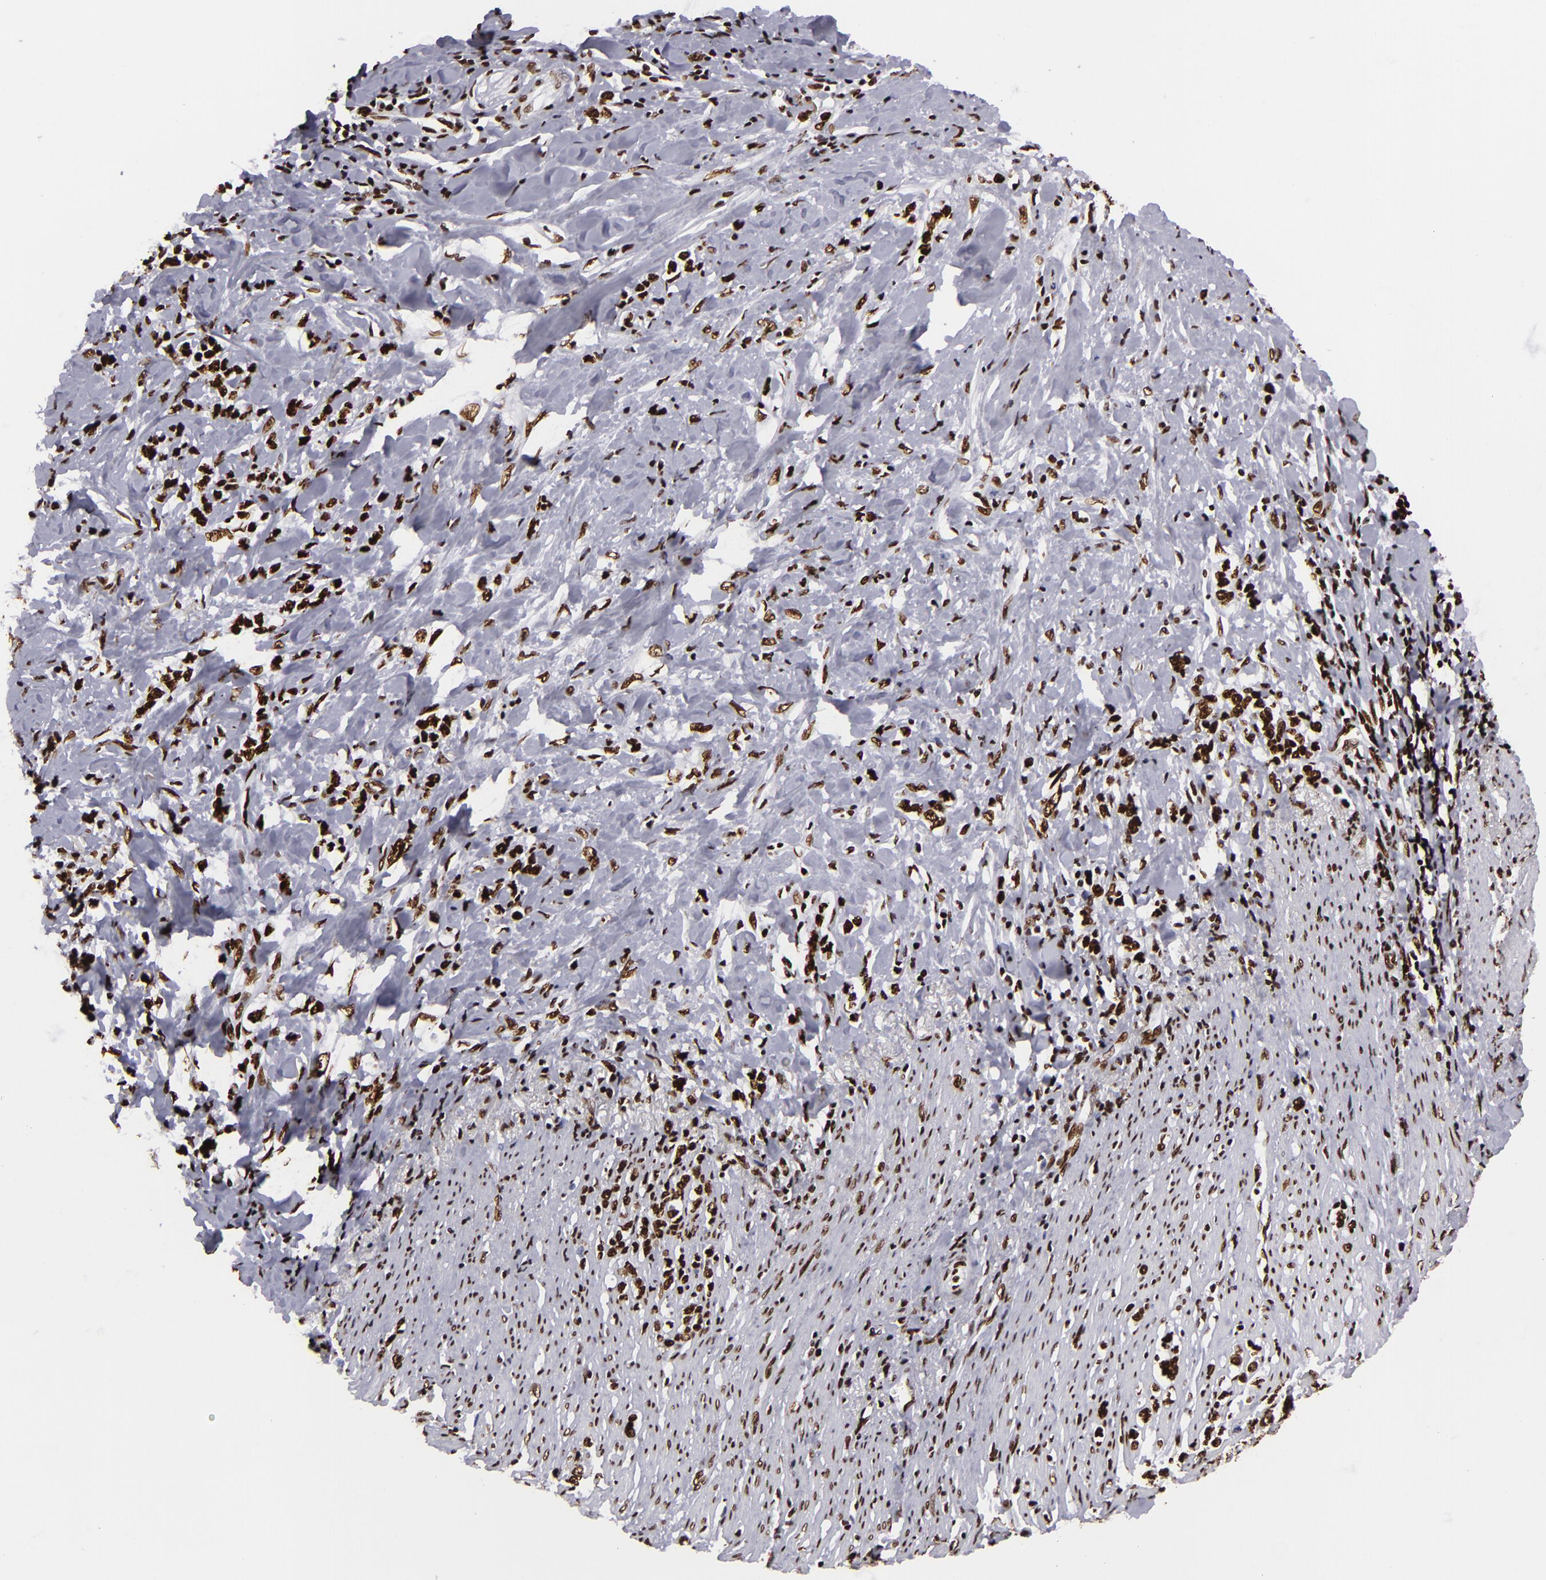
{"staining": {"intensity": "strong", "quantity": ">75%", "location": "nuclear"}, "tissue": "stomach cancer", "cell_type": "Tumor cells", "image_type": "cancer", "snomed": [{"axis": "morphology", "description": "Adenocarcinoma, NOS"}, {"axis": "topography", "description": "Stomach, lower"}], "caption": "The histopathology image reveals immunohistochemical staining of stomach adenocarcinoma. There is strong nuclear positivity is present in about >75% of tumor cells. The staining is performed using DAB (3,3'-diaminobenzidine) brown chromogen to label protein expression. The nuclei are counter-stained blue using hematoxylin.", "gene": "SAFB", "patient": {"sex": "male", "age": 88}}